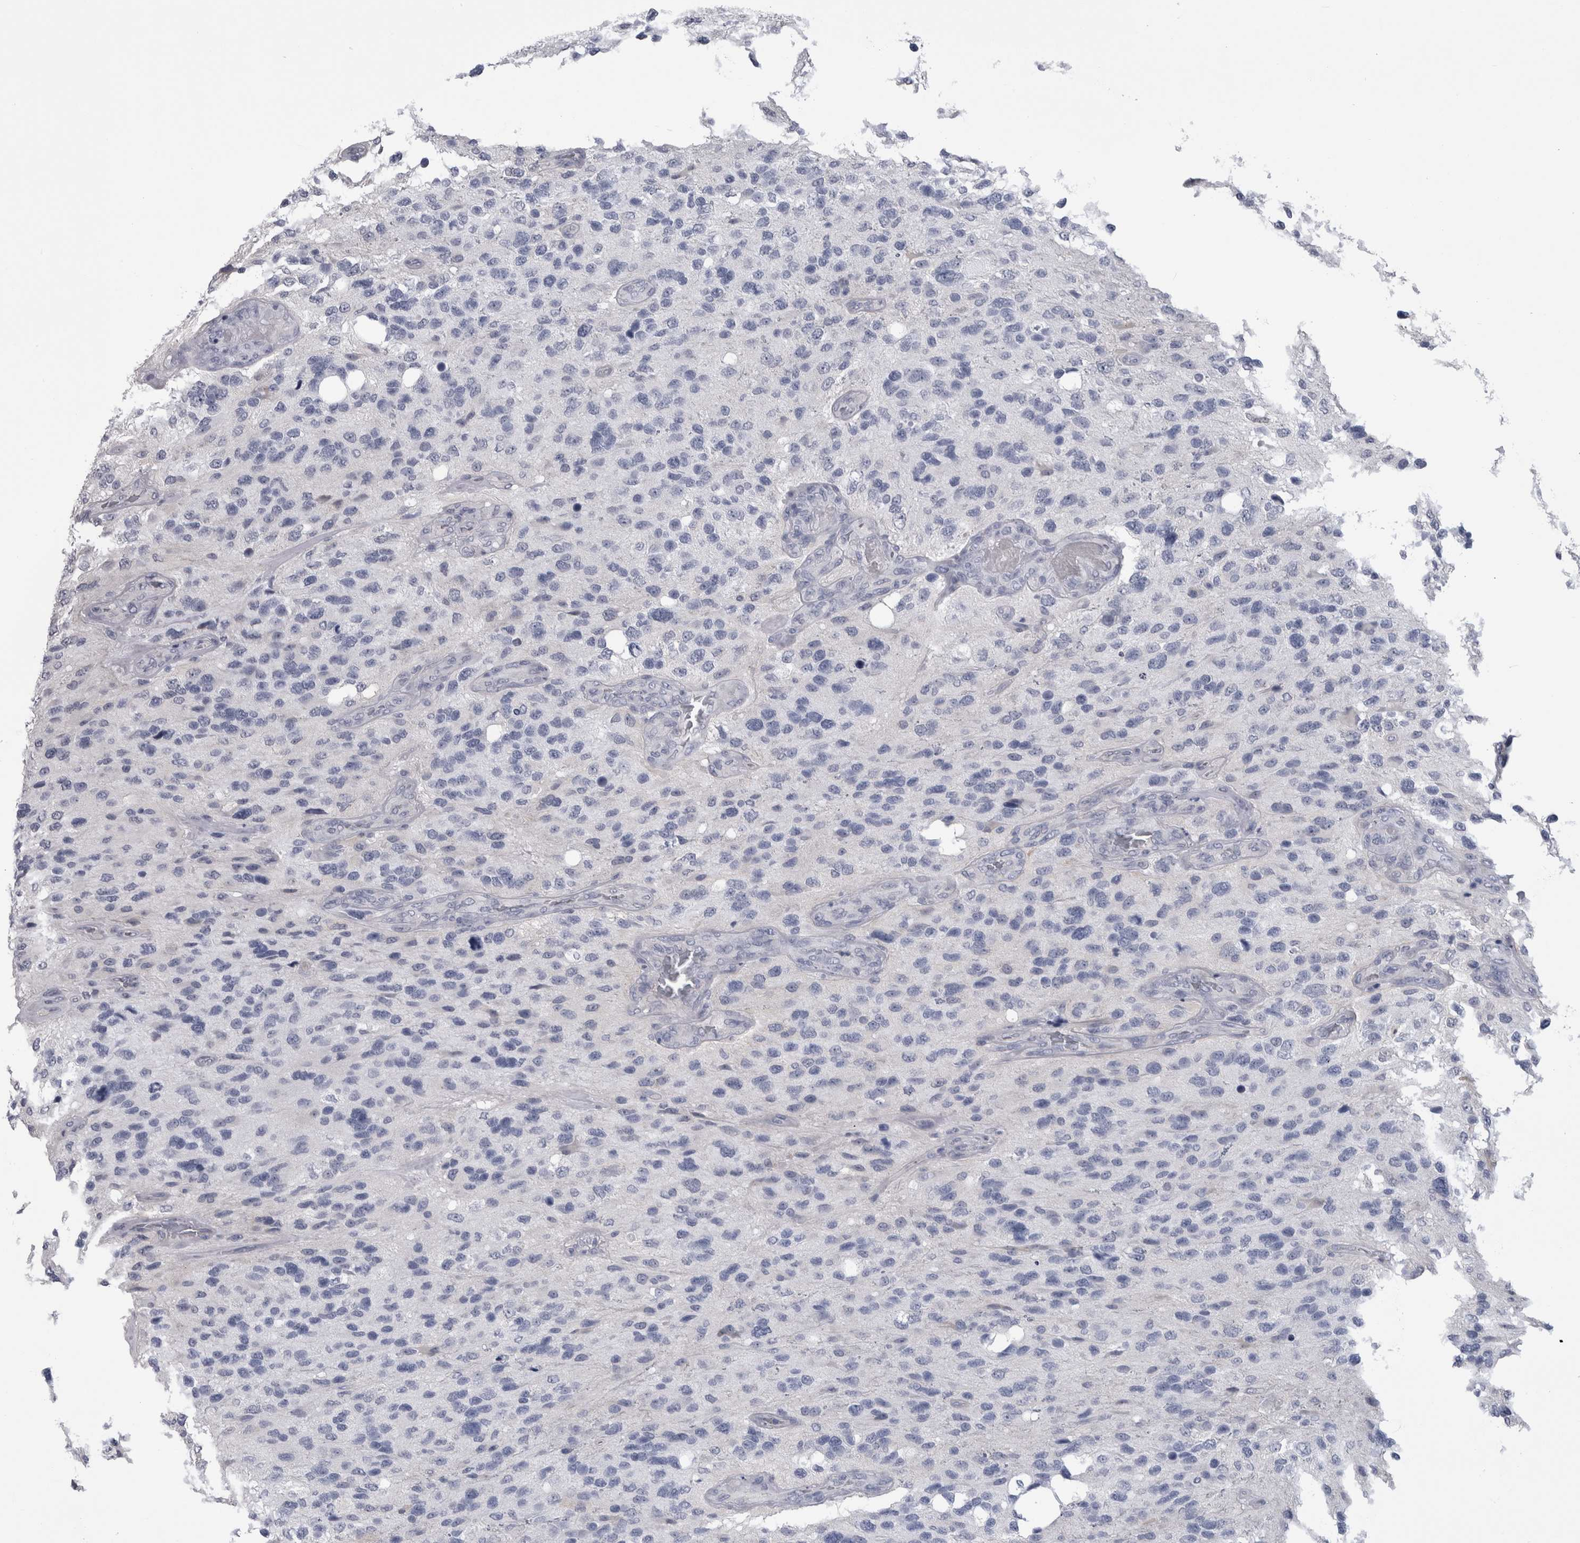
{"staining": {"intensity": "negative", "quantity": "none", "location": "none"}, "tissue": "glioma", "cell_type": "Tumor cells", "image_type": "cancer", "snomed": [{"axis": "morphology", "description": "Glioma, malignant, High grade"}, {"axis": "topography", "description": "Brain"}], "caption": "This is an immunohistochemistry histopathology image of human high-grade glioma (malignant). There is no expression in tumor cells.", "gene": "AFMID", "patient": {"sex": "female", "age": 58}}